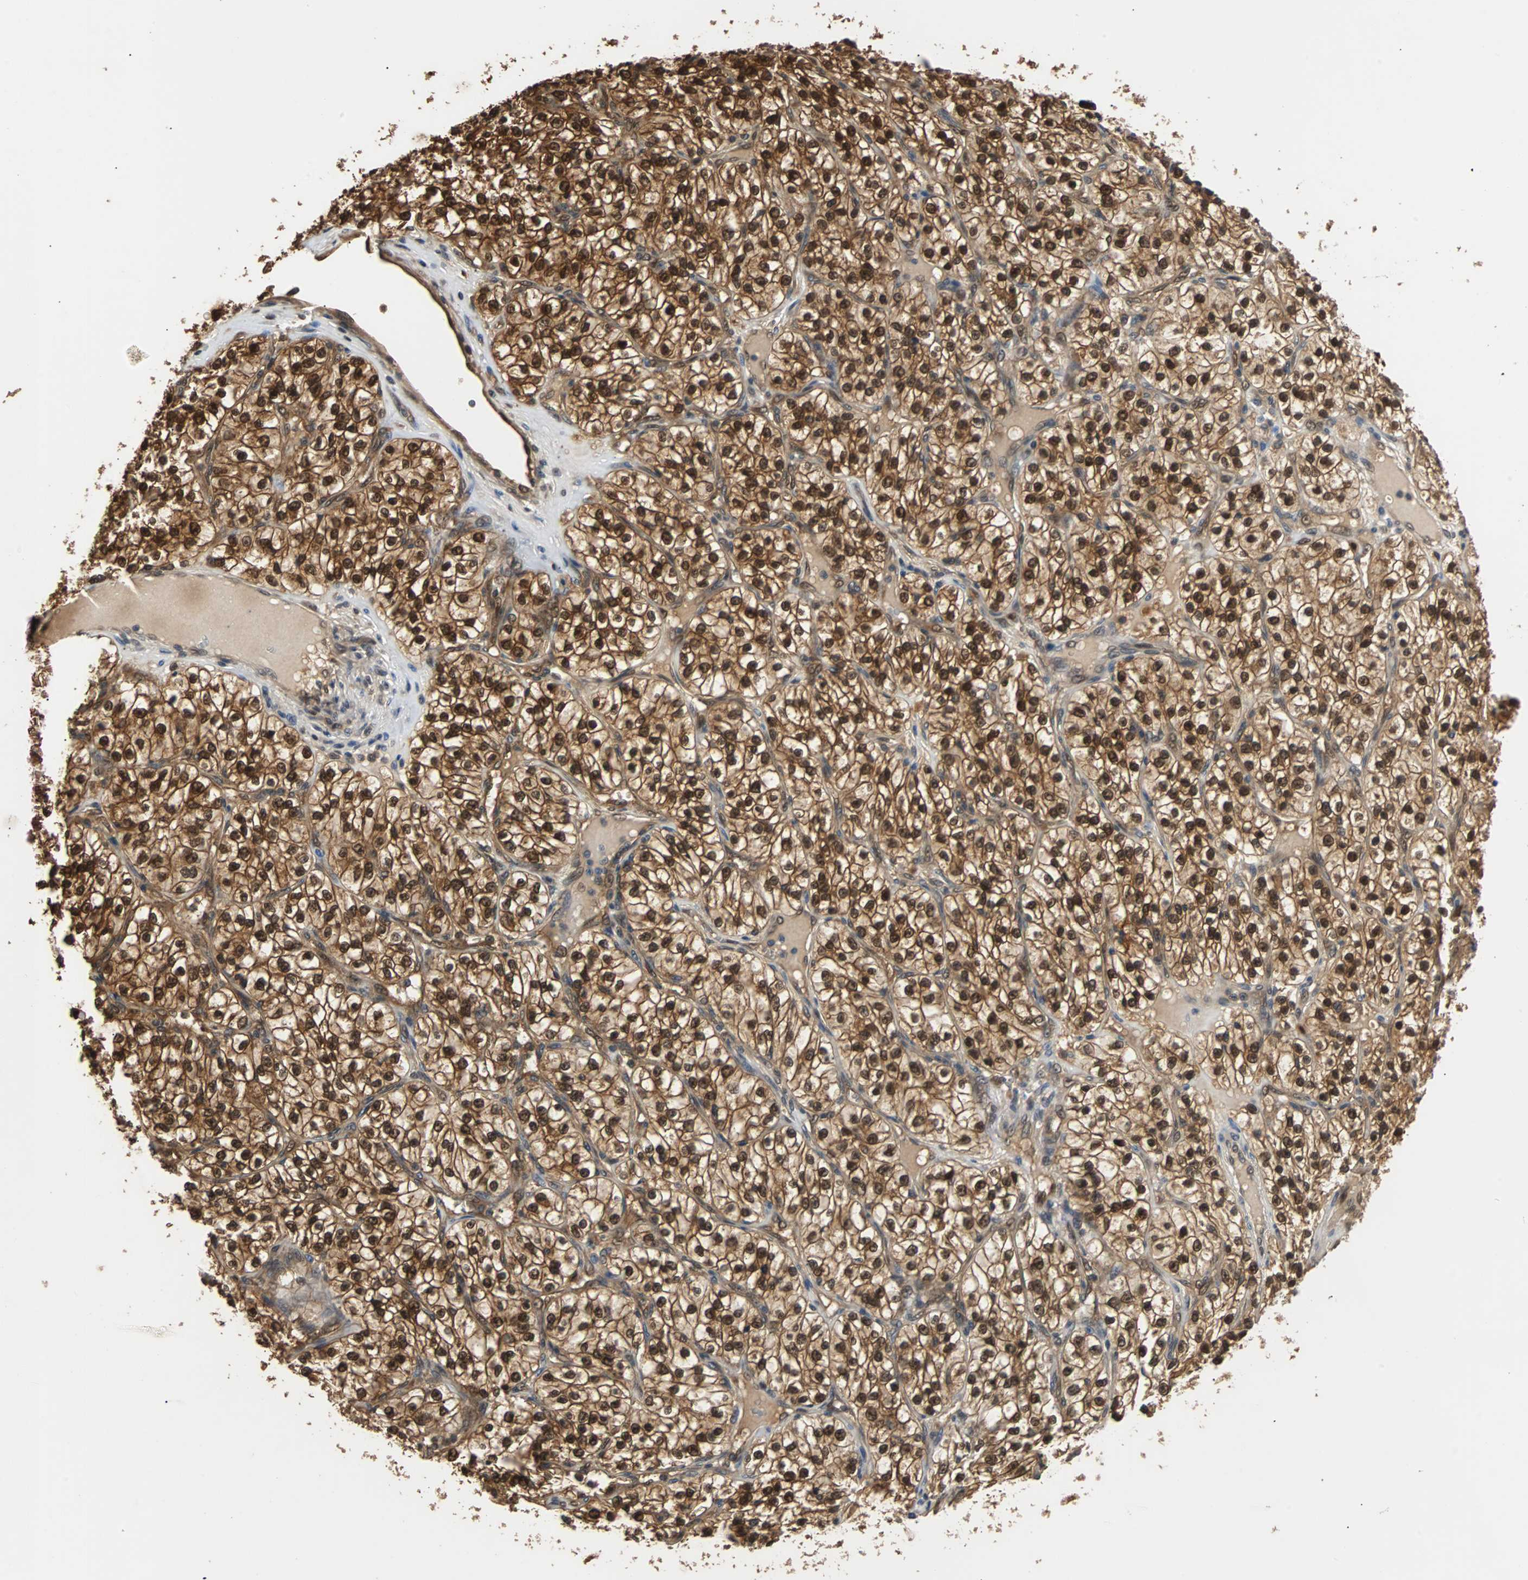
{"staining": {"intensity": "strong", "quantity": ">75%", "location": "cytoplasmic/membranous,nuclear"}, "tissue": "renal cancer", "cell_type": "Tumor cells", "image_type": "cancer", "snomed": [{"axis": "morphology", "description": "Adenocarcinoma, NOS"}, {"axis": "topography", "description": "Kidney"}], "caption": "Renal adenocarcinoma stained with DAB (3,3'-diaminobenzidine) IHC displays high levels of strong cytoplasmic/membranous and nuclear staining in approximately >75% of tumor cells.", "gene": "PRDX6", "patient": {"sex": "female", "age": 57}}